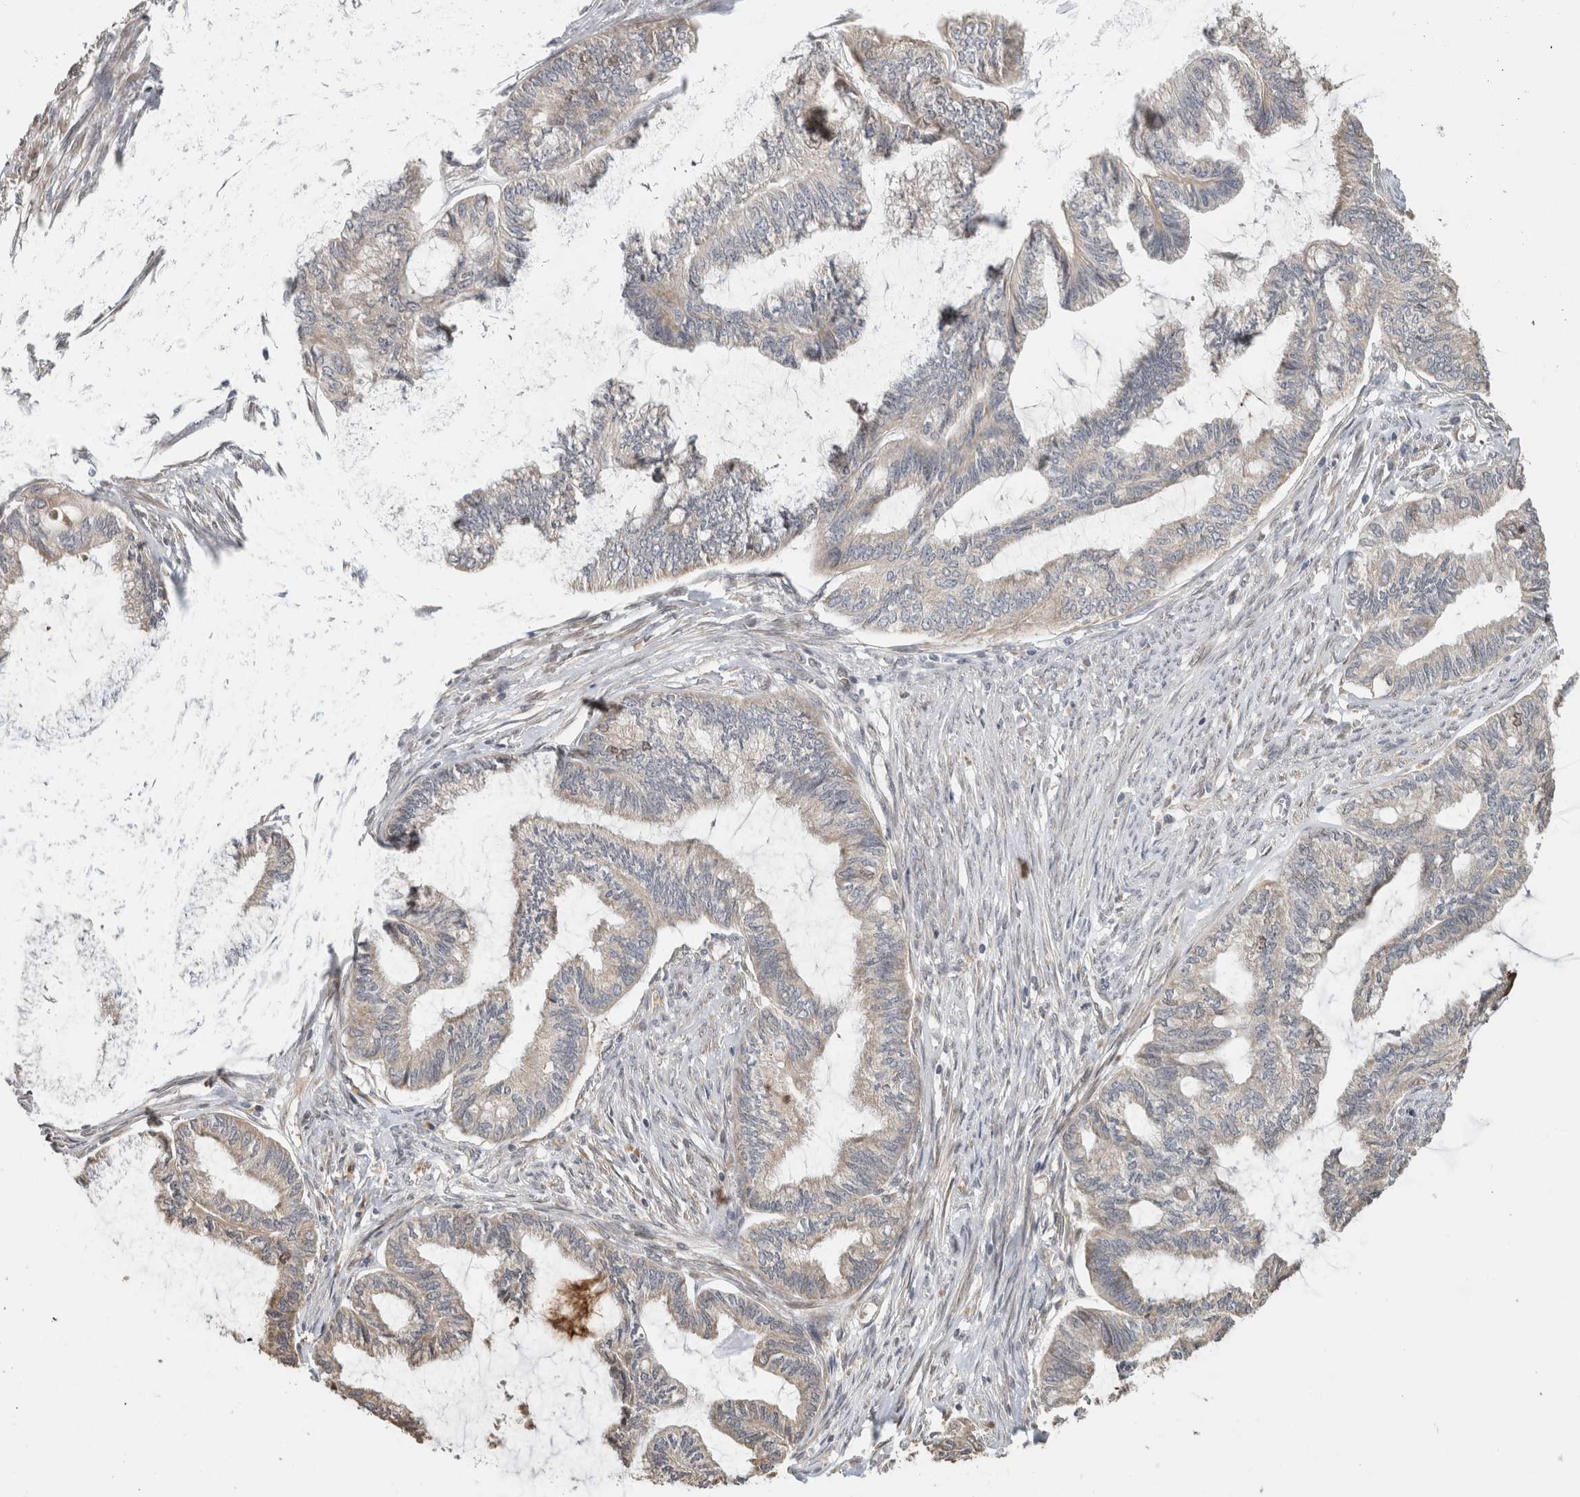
{"staining": {"intensity": "negative", "quantity": "none", "location": "none"}, "tissue": "endometrial cancer", "cell_type": "Tumor cells", "image_type": "cancer", "snomed": [{"axis": "morphology", "description": "Adenocarcinoma, NOS"}, {"axis": "topography", "description": "Endometrium"}], "caption": "Immunohistochemistry micrograph of neoplastic tissue: human adenocarcinoma (endometrial) stained with DAB reveals no significant protein positivity in tumor cells.", "gene": "GINS4", "patient": {"sex": "female", "age": 86}}